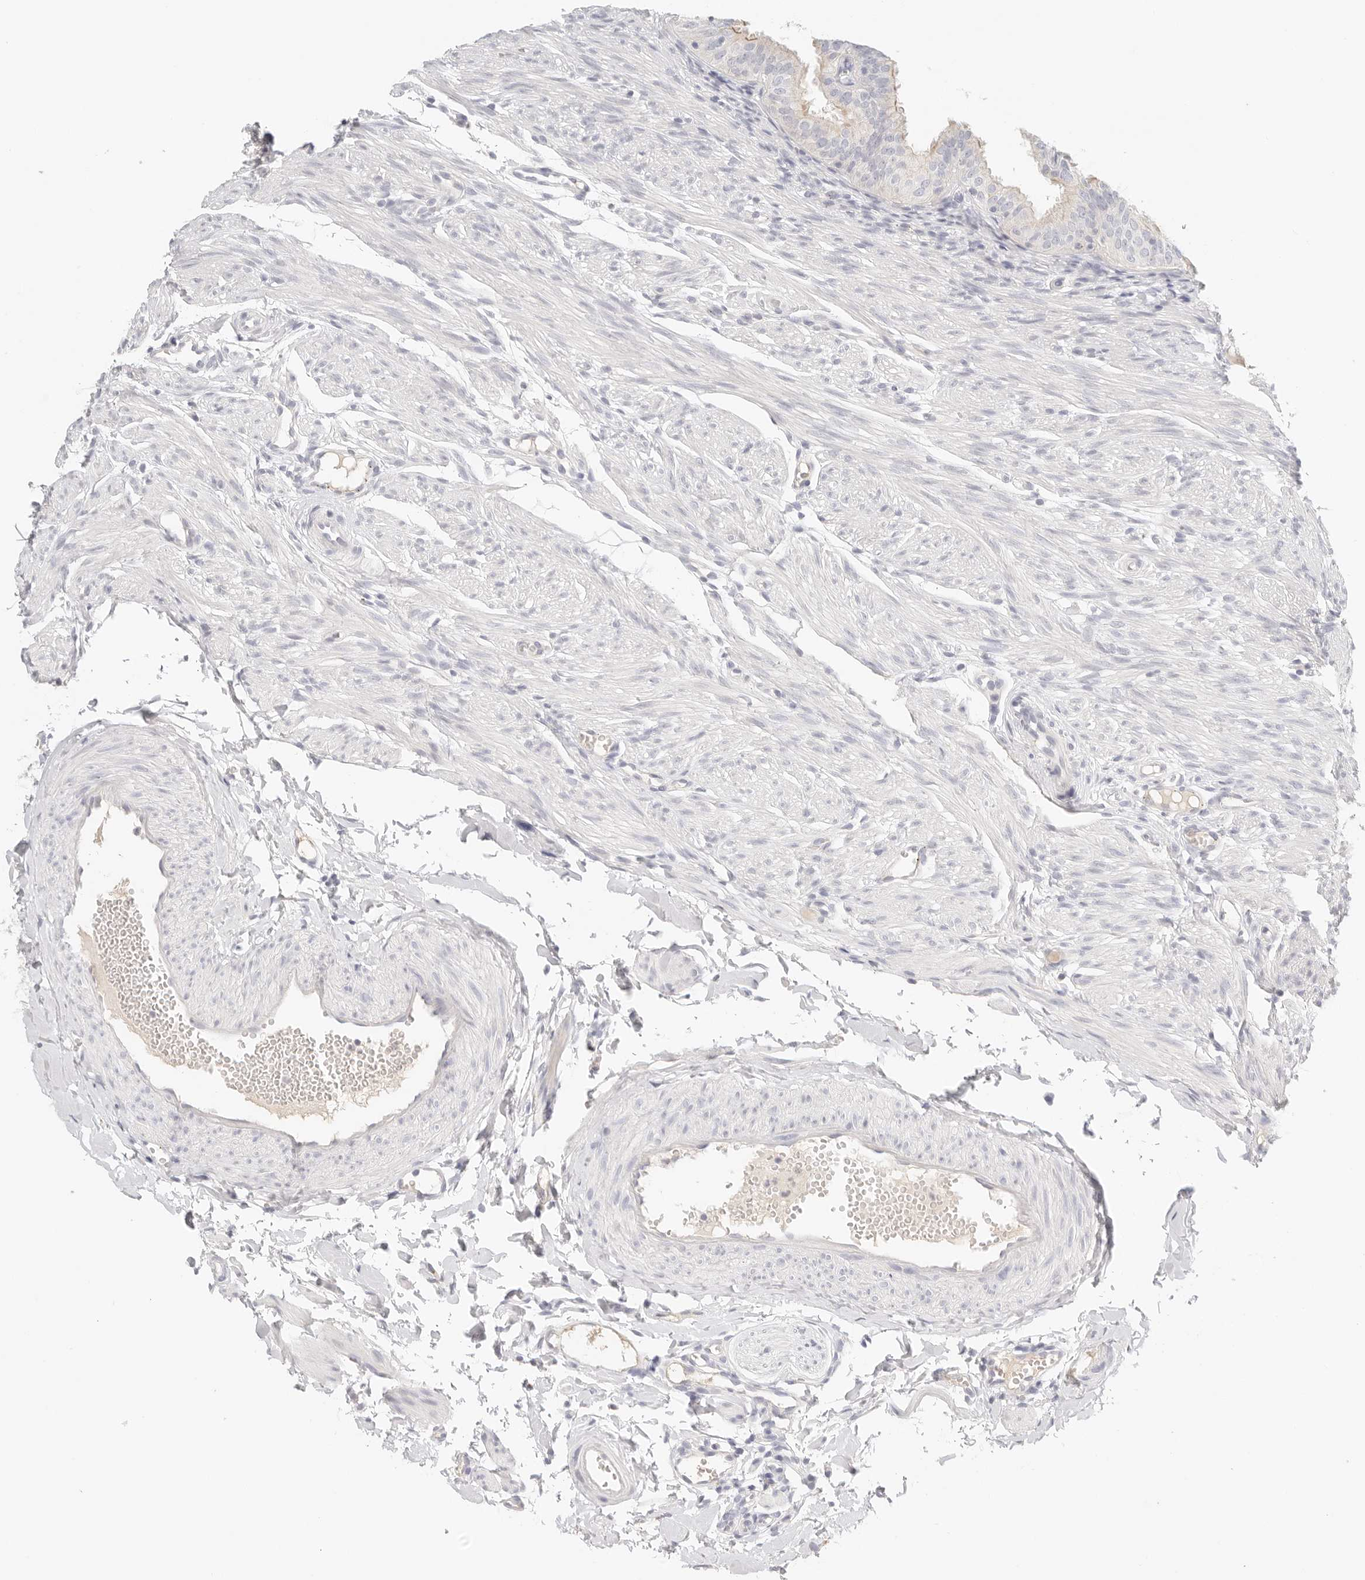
{"staining": {"intensity": "moderate", "quantity": "25%-75%", "location": "cytoplasmic/membranous"}, "tissue": "fallopian tube", "cell_type": "Glandular cells", "image_type": "normal", "snomed": [{"axis": "morphology", "description": "Normal tissue, NOS"}, {"axis": "topography", "description": "Fallopian tube"}], "caption": "Human fallopian tube stained for a protein (brown) displays moderate cytoplasmic/membranous positive positivity in approximately 25%-75% of glandular cells.", "gene": "CEP120", "patient": {"sex": "female", "age": 35}}